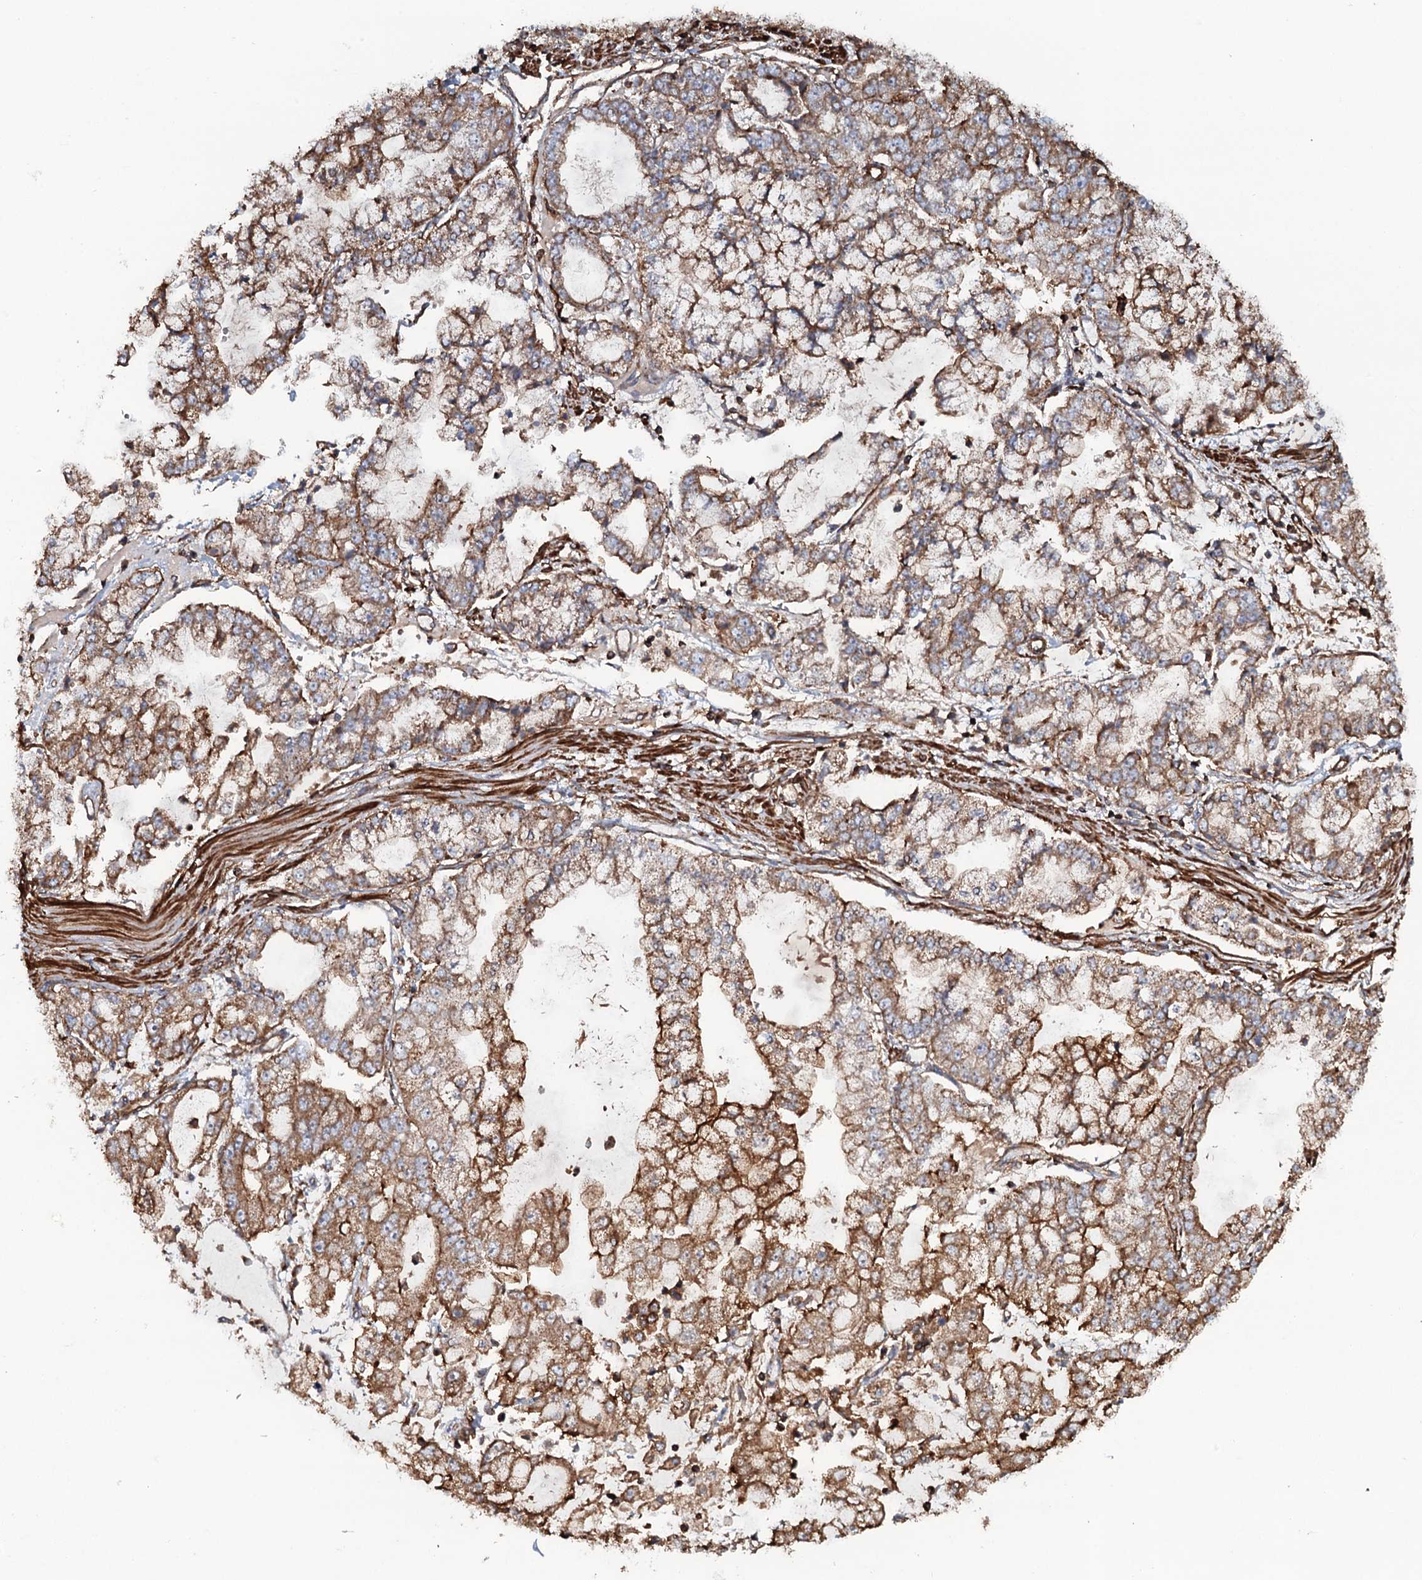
{"staining": {"intensity": "moderate", "quantity": ">75%", "location": "cytoplasmic/membranous"}, "tissue": "stomach cancer", "cell_type": "Tumor cells", "image_type": "cancer", "snomed": [{"axis": "morphology", "description": "Adenocarcinoma, NOS"}, {"axis": "topography", "description": "Stomach"}], "caption": "Protein expression analysis of stomach adenocarcinoma displays moderate cytoplasmic/membranous positivity in about >75% of tumor cells. The protein is shown in brown color, while the nuclei are stained blue.", "gene": "VWA8", "patient": {"sex": "male", "age": 76}}